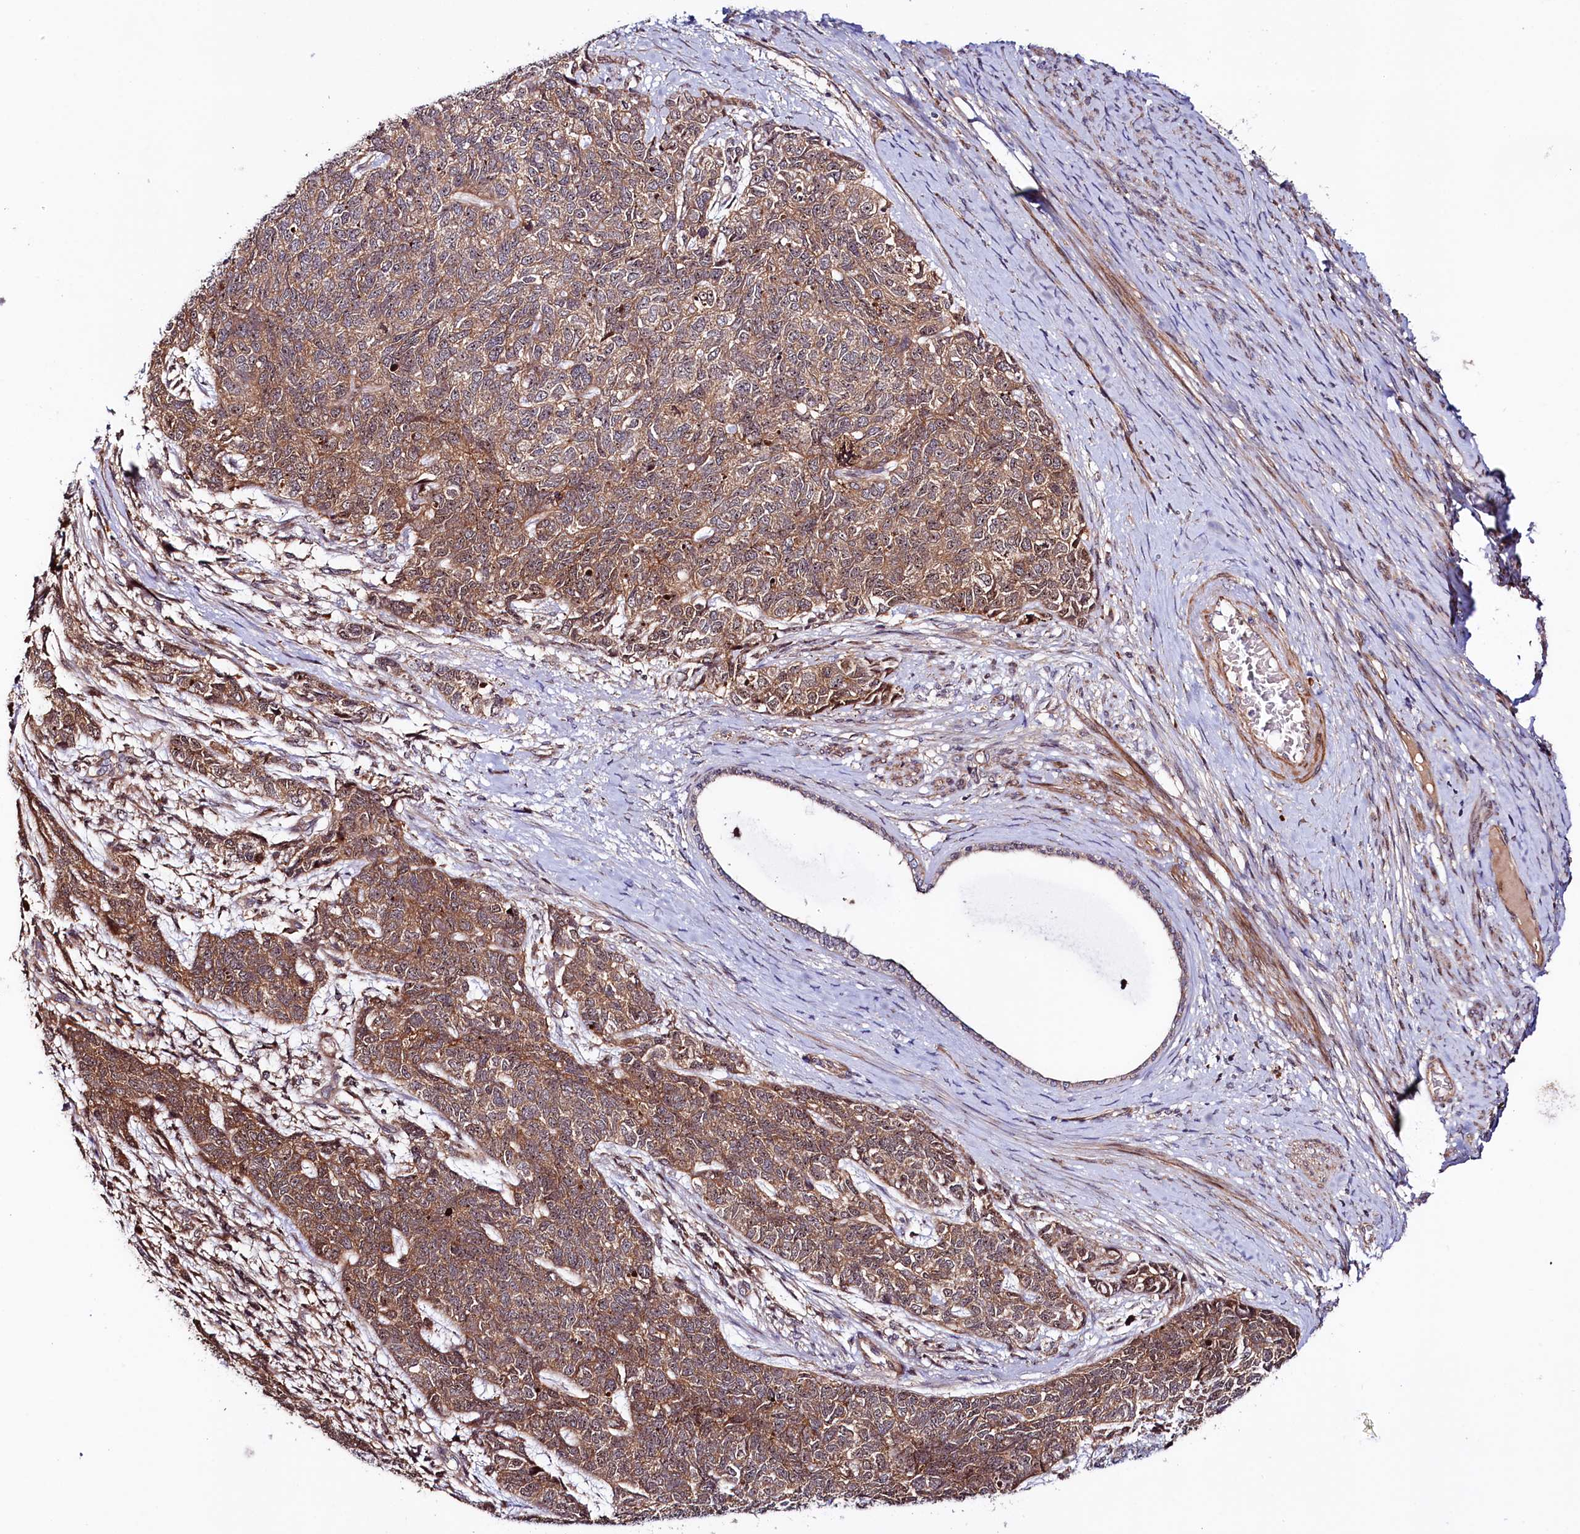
{"staining": {"intensity": "moderate", "quantity": ">75%", "location": "cytoplasmic/membranous"}, "tissue": "cervical cancer", "cell_type": "Tumor cells", "image_type": "cancer", "snomed": [{"axis": "morphology", "description": "Squamous cell carcinoma, NOS"}, {"axis": "topography", "description": "Cervix"}], "caption": "Tumor cells show medium levels of moderate cytoplasmic/membranous staining in about >75% of cells in human cervical cancer.", "gene": "NEDD1", "patient": {"sex": "female", "age": 63}}